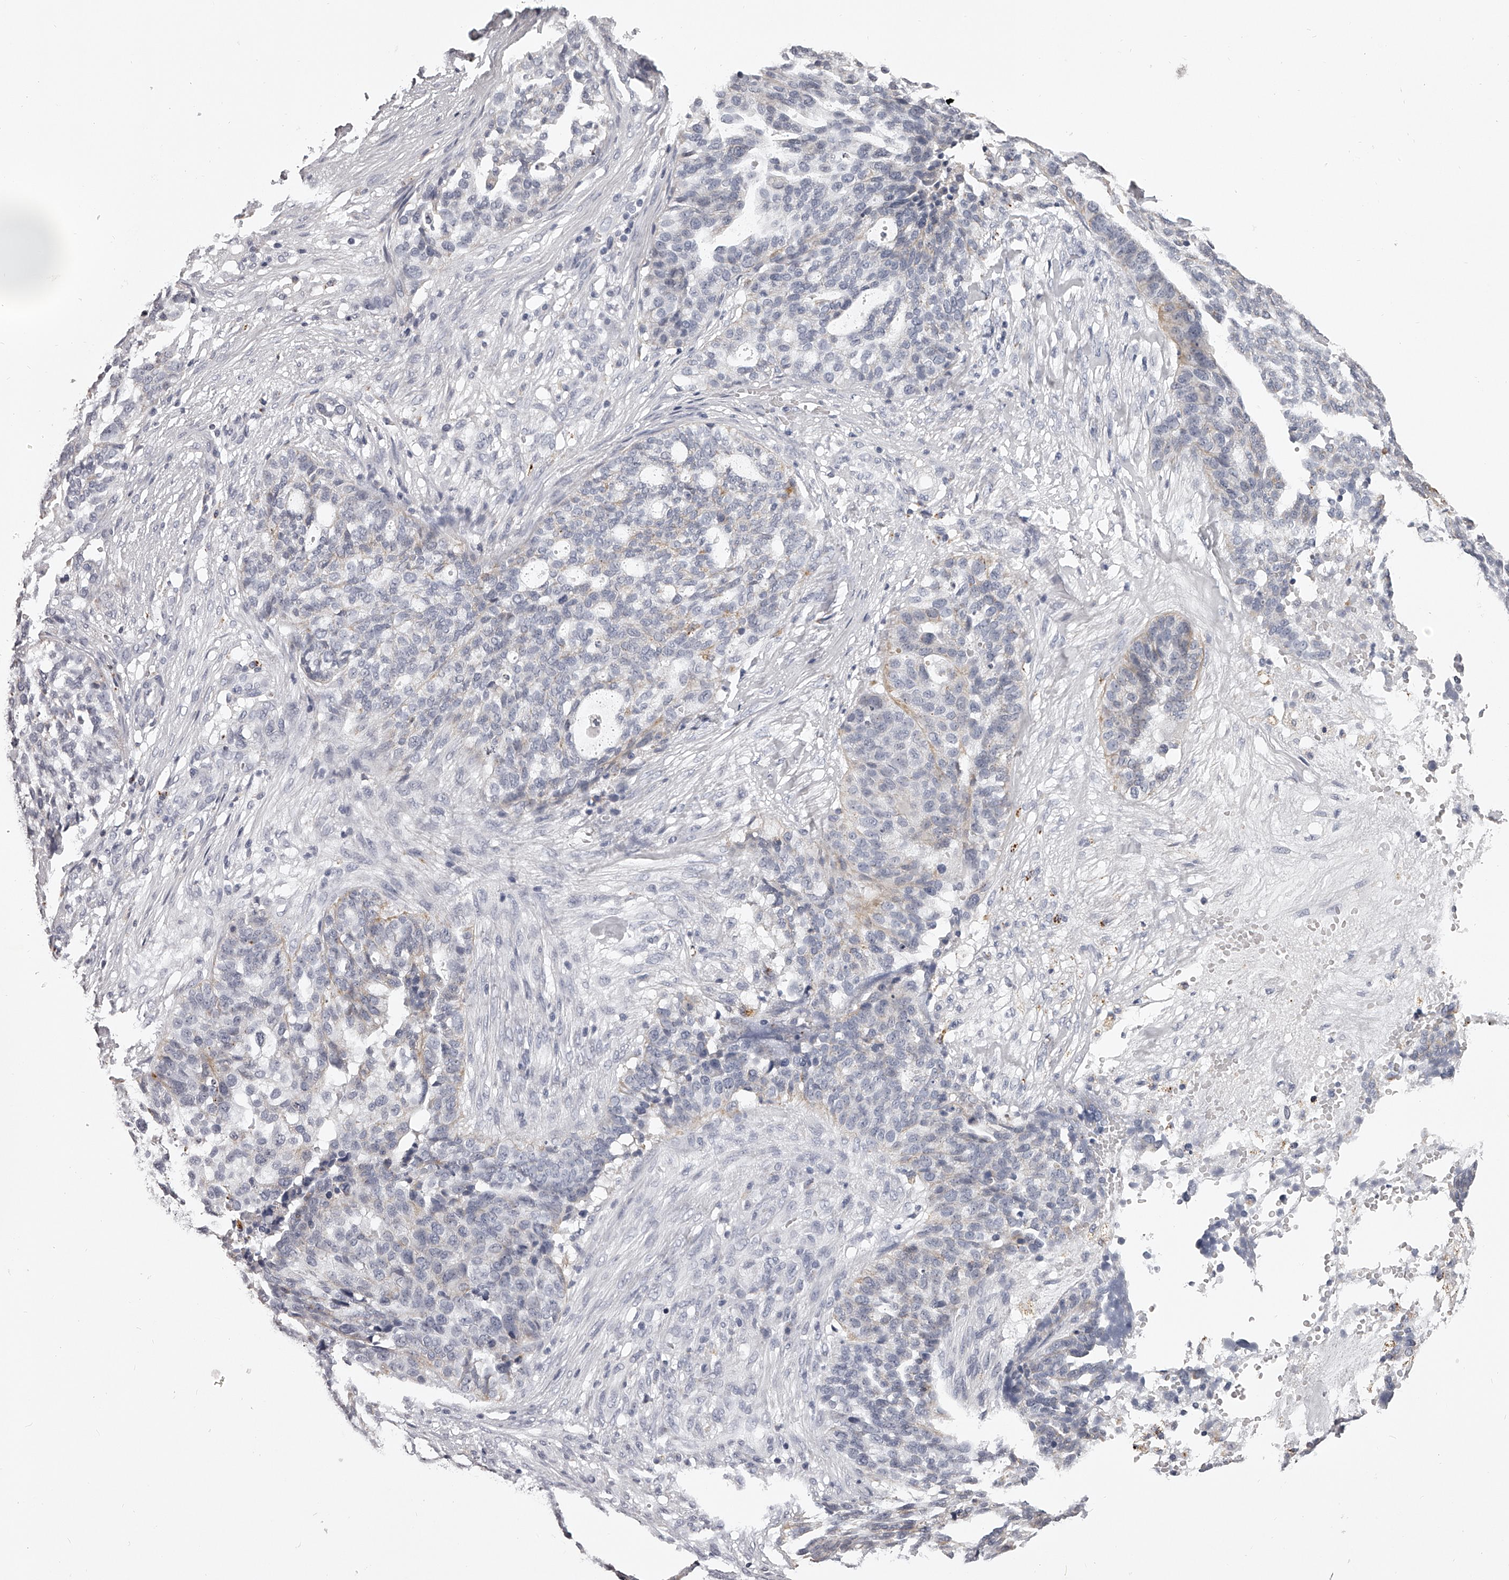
{"staining": {"intensity": "negative", "quantity": "none", "location": "none"}, "tissue": "ovarian cancer", "cell_type": "Tumor cells", "image_type": "cancer", "snomed": [{"axis": "morphology", "description": "Cystadenocarcinoma, serous, NOS"}, {"axis": "topography", "description": "Ovary"}], "caption": "IHC histopathology image of human serous cystadenocarcinoma (ovarian) stained for a protein (brown), which demonstrates no staining in tumor cells.", "gene": "DMRT1", "patient": {"sex": "female", "age": 59}}